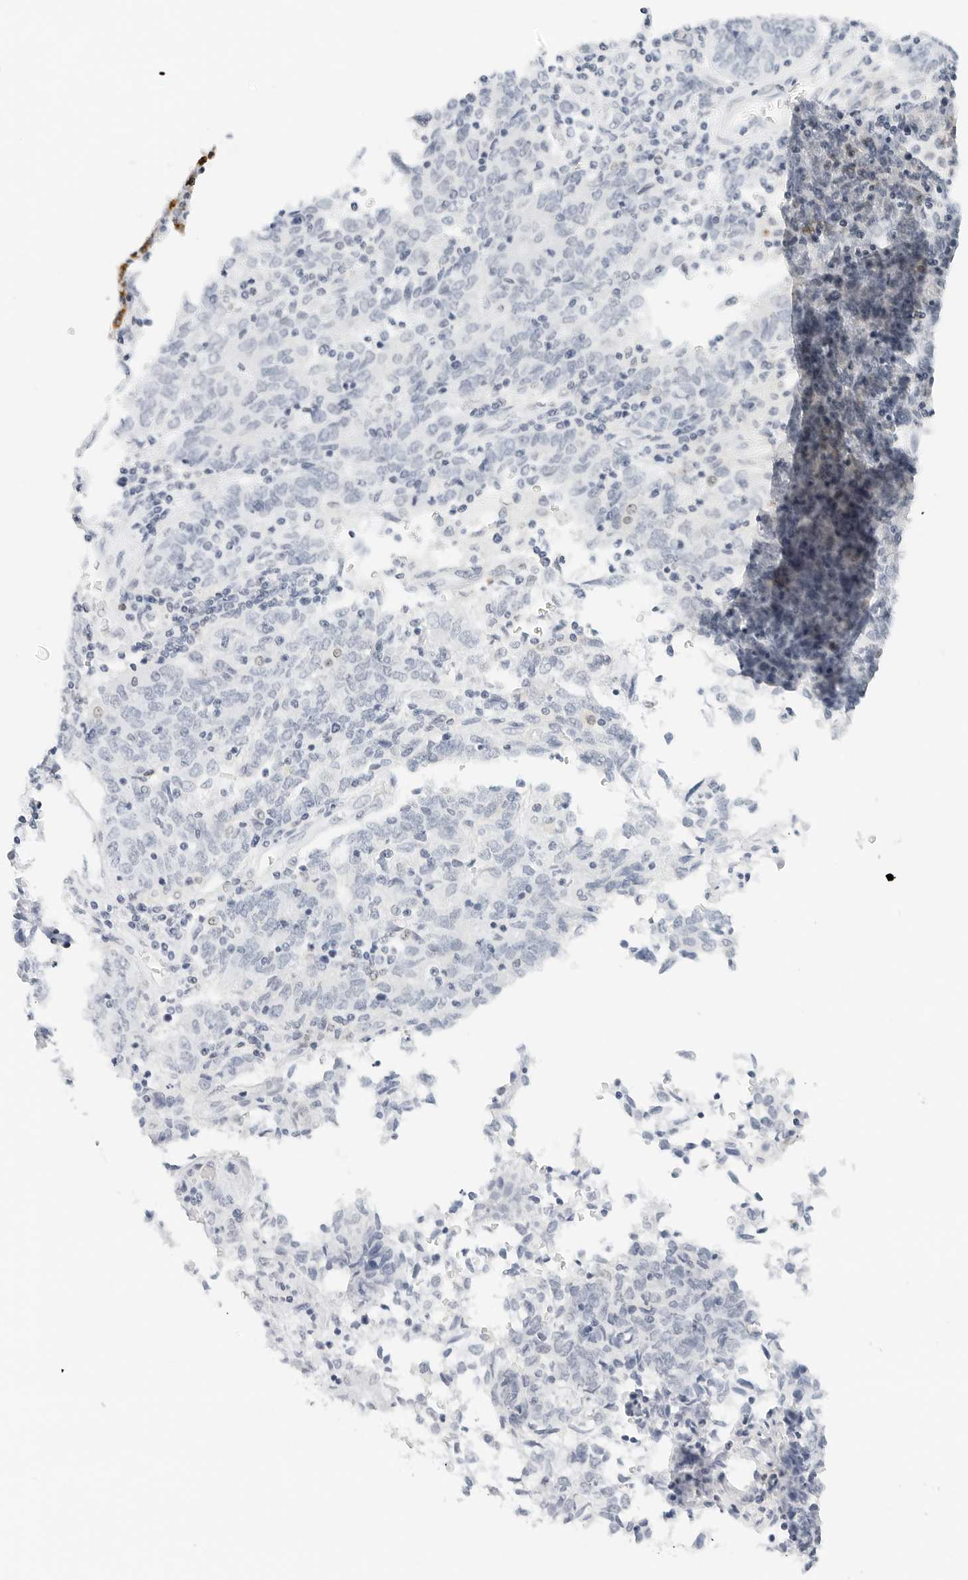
{"staining": {"intensity": "negative", "quantity": "none", "location": "none"}, "tissue": "endometrial cancer", "cell_type": "Tumor cells", "image_type": "cancer", "snomed": [{"axis": "morphology", "description": "Adenocarcinoma, NOS"}, {"axis": "topography", "description": "Endometrium"}], "caption": "Tumor cells show no significant protein positivity in endometrial adenocarcinoma.", "gene": "CD22", "patient": {"sex": "female", "age": 80}}